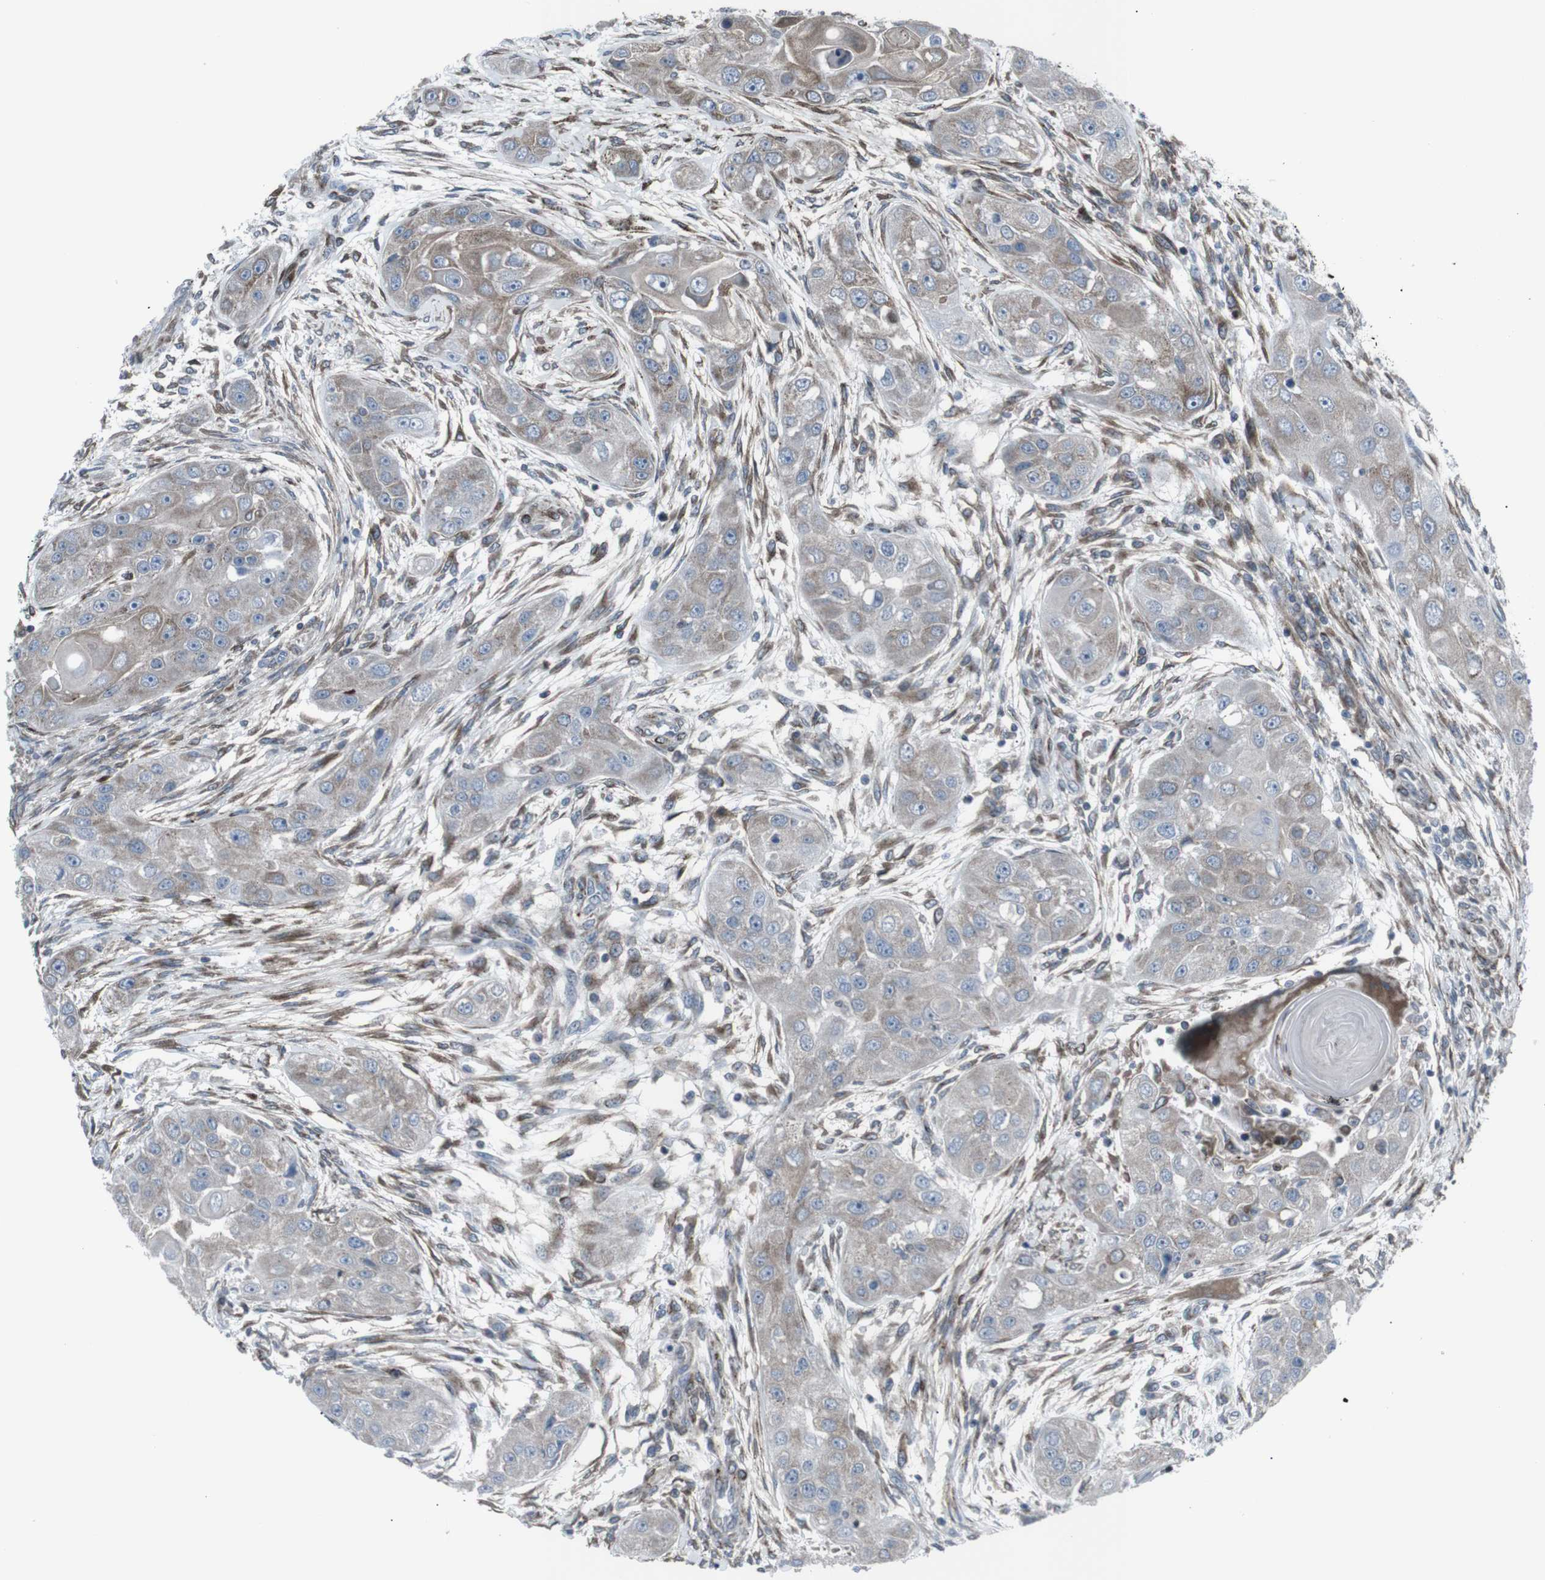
{"staining": {"intensity": "weak", "quantity": "<25%", "location": "cytoplasmic/membranous"}, "tissue": "head and neck cancer", "cell_type": "Tumor cells", "image_type": "cancer", "snomed": [{"axis": "morphology", "description": "Normal tissue, NOS"}, {"axis": "morphology", "description": "Squamous cell carcinoma, NOS"}, {"axis": "topography", "description": "Skeletal muscle"}, {"axis": "topography", "description": "Head-Neck"}], "caption": "High power microscopy histopathology image of an immunohistochemistry (IHC) micrograph of head and neck cancer, revealing no significant expression in tumor cells.", "gene": "LNPK", "patient": {"sex": "male", "age": 51}}